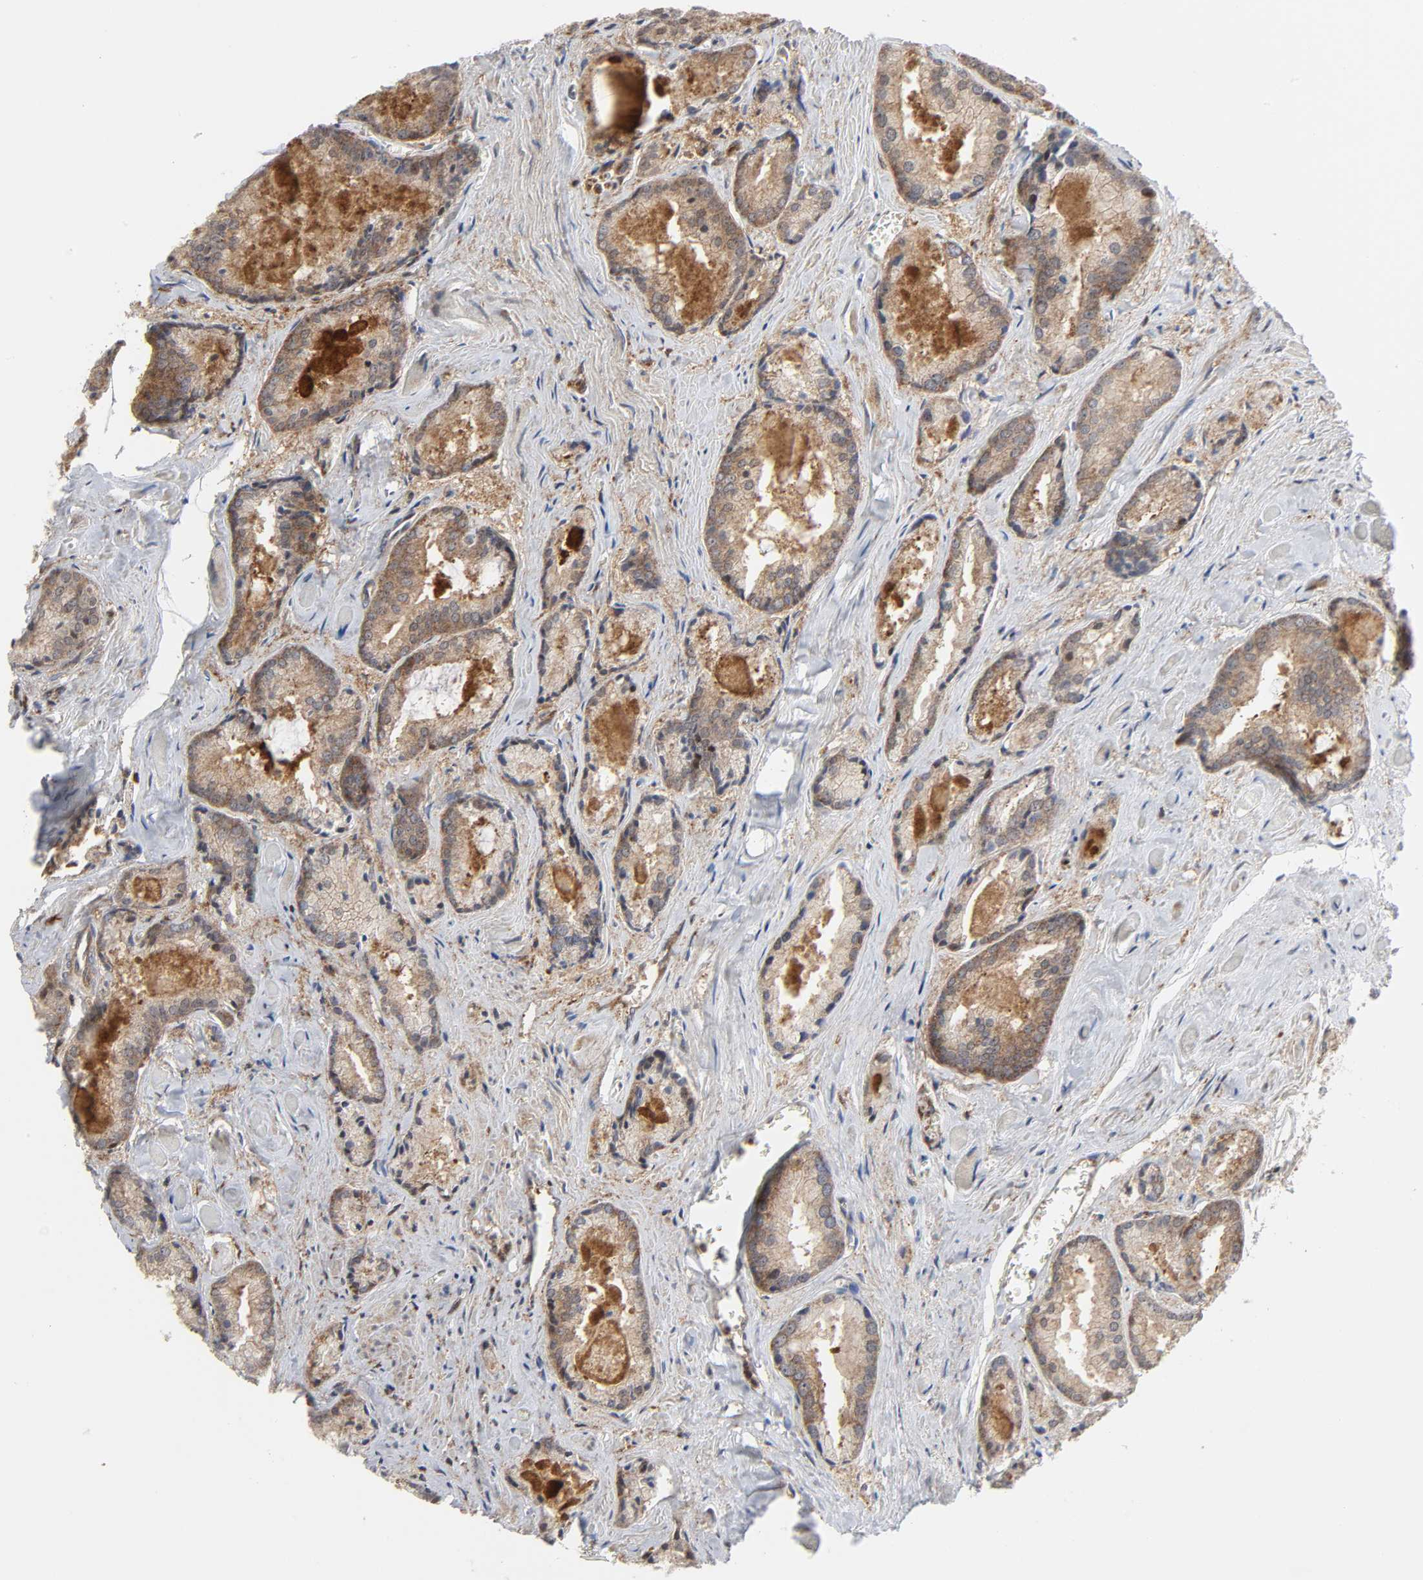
{"staining": {"intensity": "moderate", "quantity": ">75%", "location": "cytoplasmic/membranous"}, "tissue": "prostate cancer", "cell_type": "Tumor cells", "image_type": "cancer", "snomed": [{"axis": "morphology", "description": "Adenocarcinoma, Low grade"}, {"axis": "topography", "description": "Prostate"}], "caption": "Protein positivity by immunohistochemistry (IHC) reveals moderate cytoplasmic/membranous expression in approximately >75% of tumor cells in prostate cancer. (DAB (3,3'-diaminobenzidine) = brown stain, brightfield microscopy at high magnification).", "gene": "MAPK1", "patient": {"sex": "male", "age": 64}}